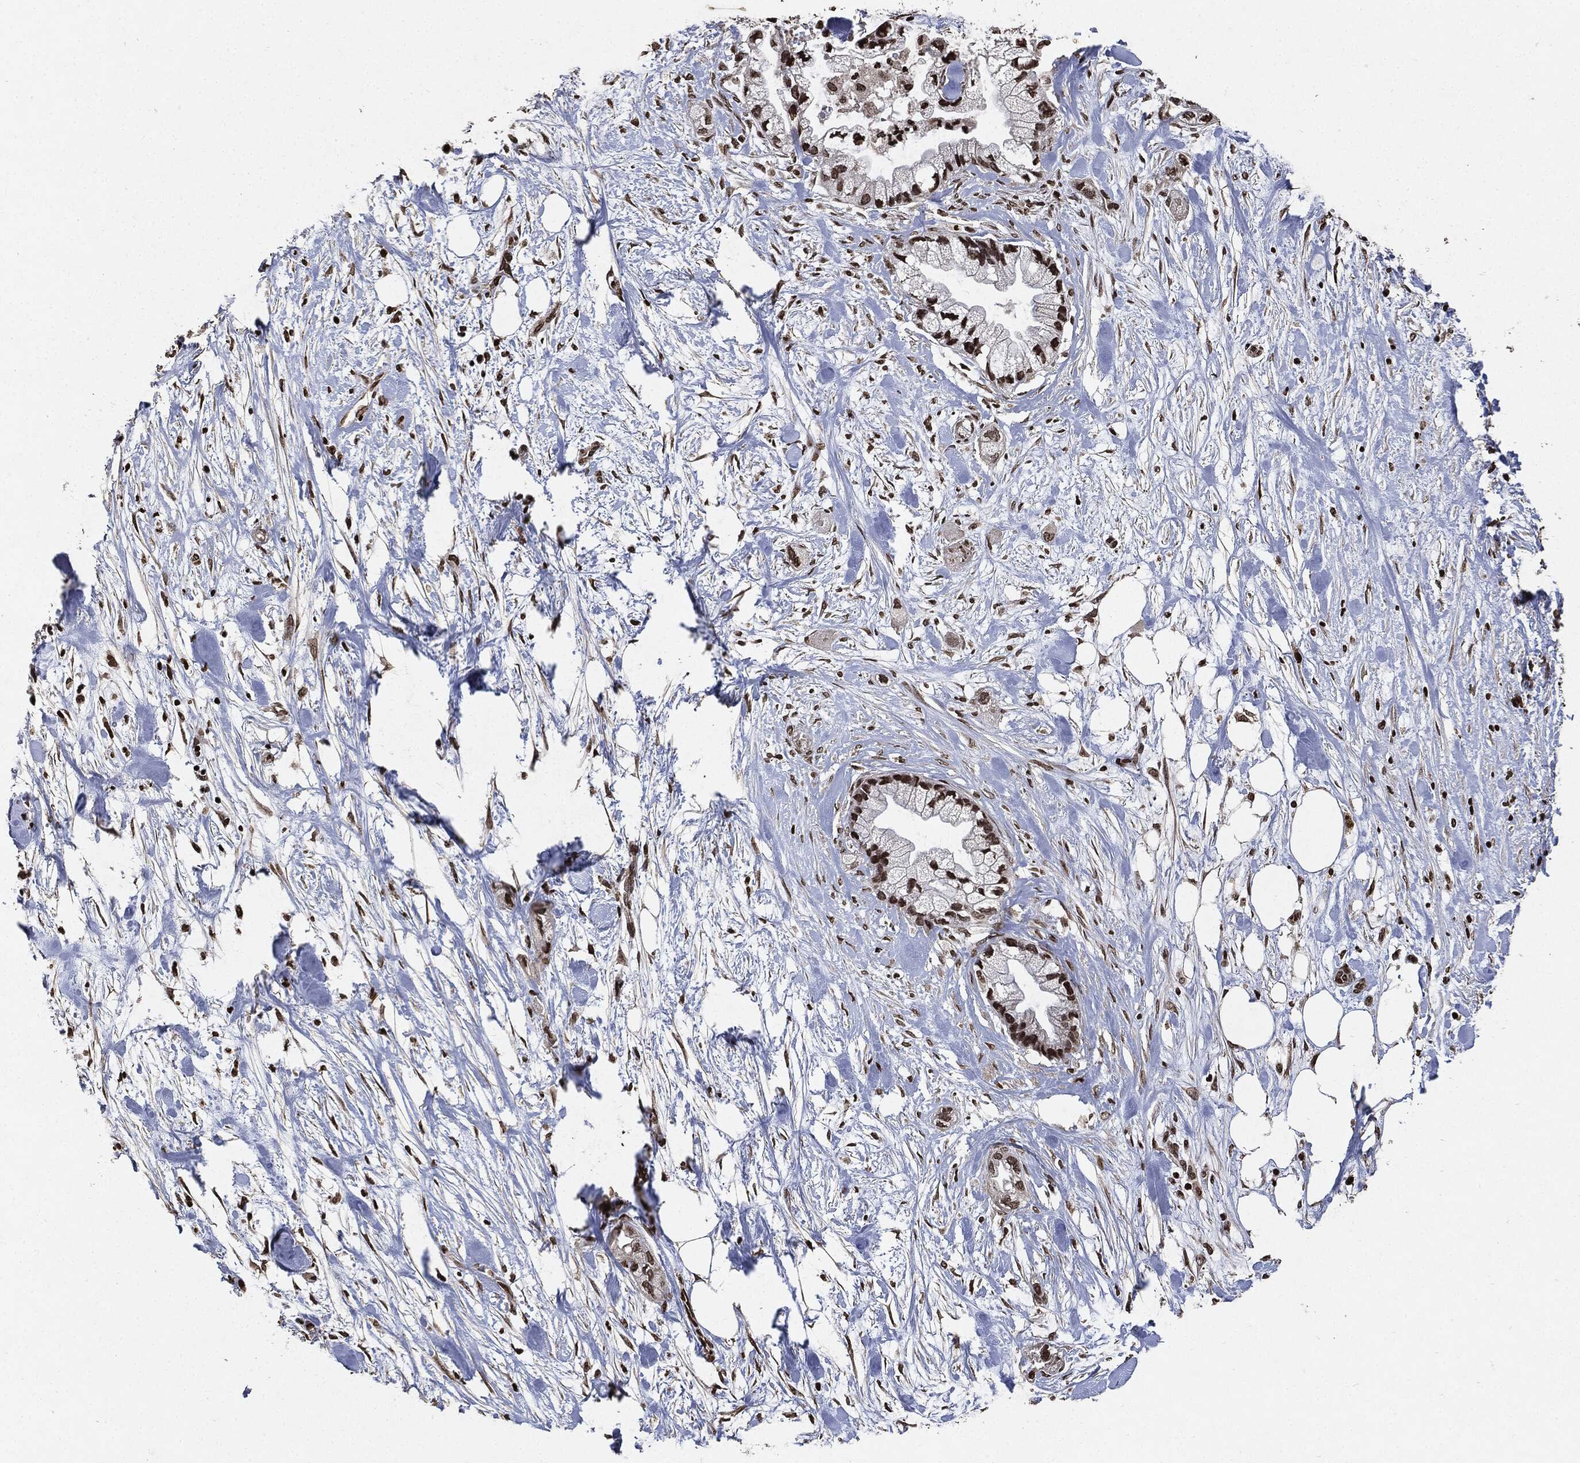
{"staining": {"intensity": "moderate", "quantity": "25%-75%", "location": "nuclear"}, "tissue": "pancreatic cancer", "cell_type": "Tumor cells", "image_type": "cancer", "snomed": [{"axis": "morphology", "description": "Adenocarcinoma, NOS"}, {"axis": "topography", "description": "Pancreas"}], "caption": "This image reveals pancreatic adenocarcinoma stained with immunohistochemistry to label a protein in brown. The nuclear of tumor cells show moderate positivity for the protein. Nuclei are counter-stained blue.", "gene": "JUN", "patient": {"sex": "male", "age": 44}}